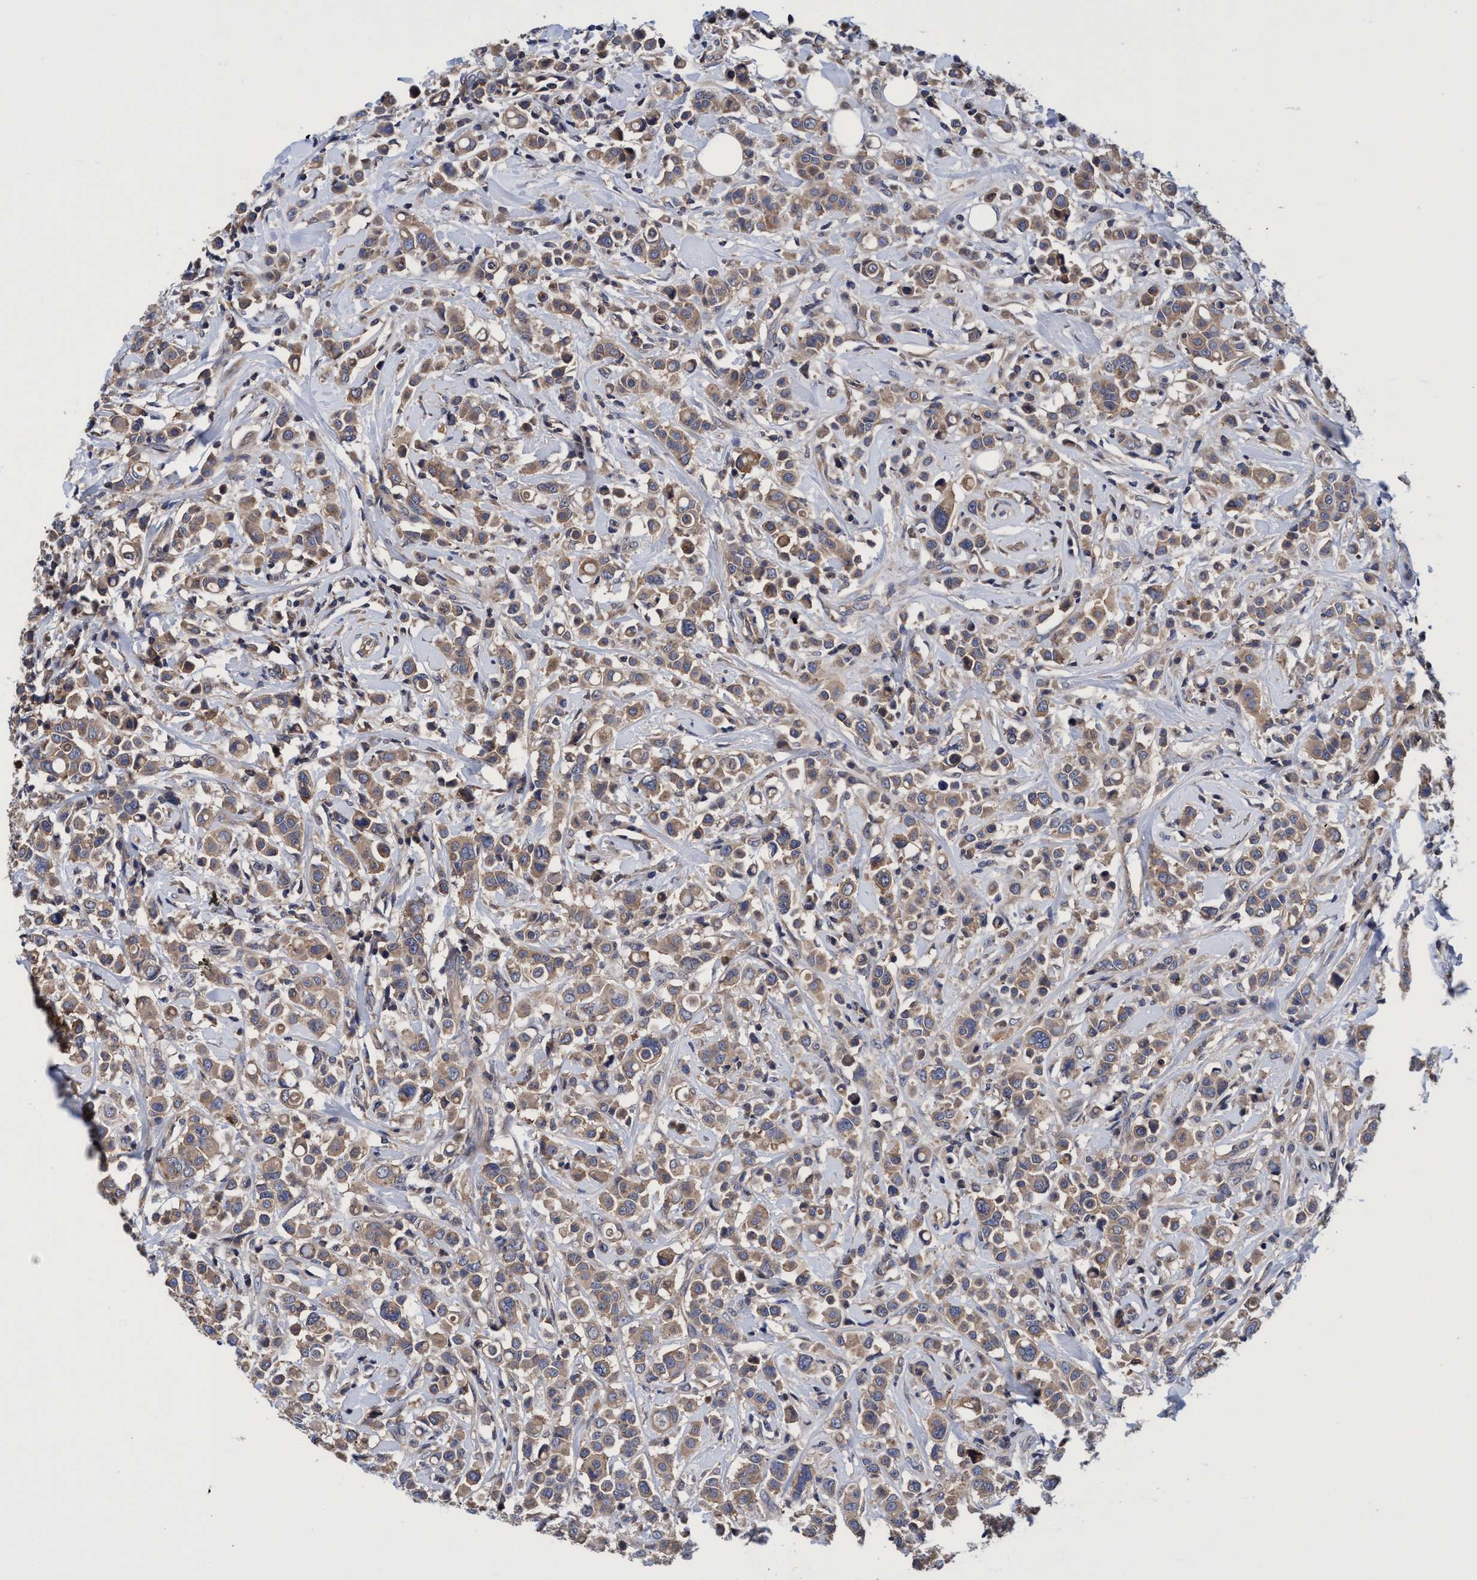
{"staining": {"intensity": "moderate", "quantity": ">75%", "location": "cytoplasmic/membranous"}, "tissue": "breast cancer", "cell_type": "Tumor cells", "image_type": "cancer", "snomed": [{"axis": "morphology", "description": "Duct carcinoma"}, {"axis": "topography", "description": "Breast"}], "caption": "Protein analysis of breast infiltrating ductal carcinoma tissue shows moderate cytoplasmic/membranous expression in approximately >75% of tumor cells. (Stains: DAB in brown, nuclei in blue, Microscopy: brightfield microscopy at high magnification).", "gene": "CALCOCO2", "patient": {"sex": "female", "age": 27}}